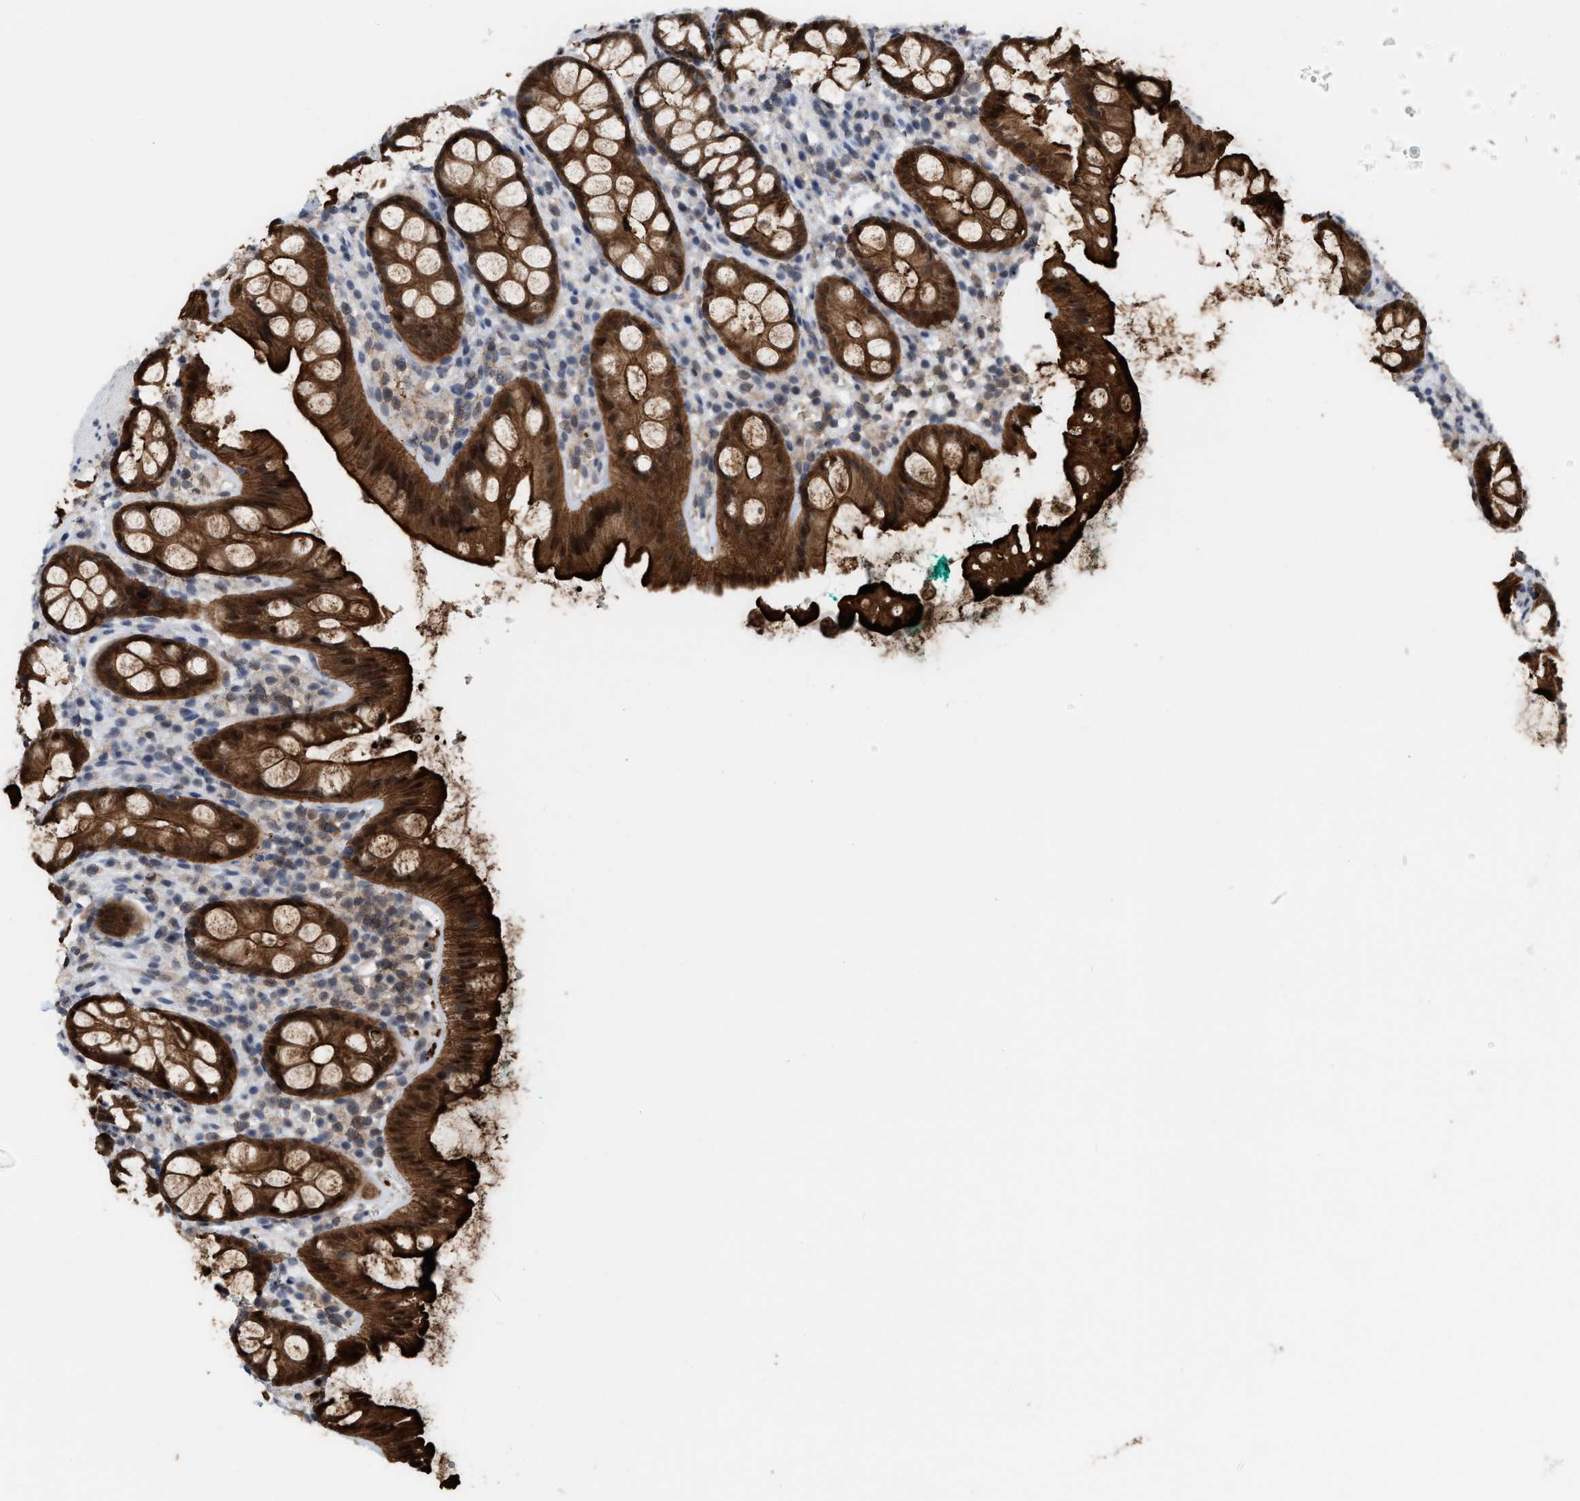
{"staining": {"intensity": "strong", "quantity": ">75%", "location": "cytoplasmic/membranous,nuclear"}, "tissue": "rectum", "cell_type": "Glandular cells", "image_type": "normal", "snomed": [{"axis": "morphology", "description": "Normal tissue, NOS"}, {"axis": "topography", "description": "Rectum"}], "caption": "The micrograph reveals immunohistochemical staining of benign rectum. There is strong cytoplasmic/membranous,nuclear positivity is identified in about >75% of glandular cells. (DAB (3,3'-diaminobenzidine) IHC with brightfield microscopy, high magnification).", "gene": "BAIAP2L1", "patient": {"sex": "female", "age": 65}}